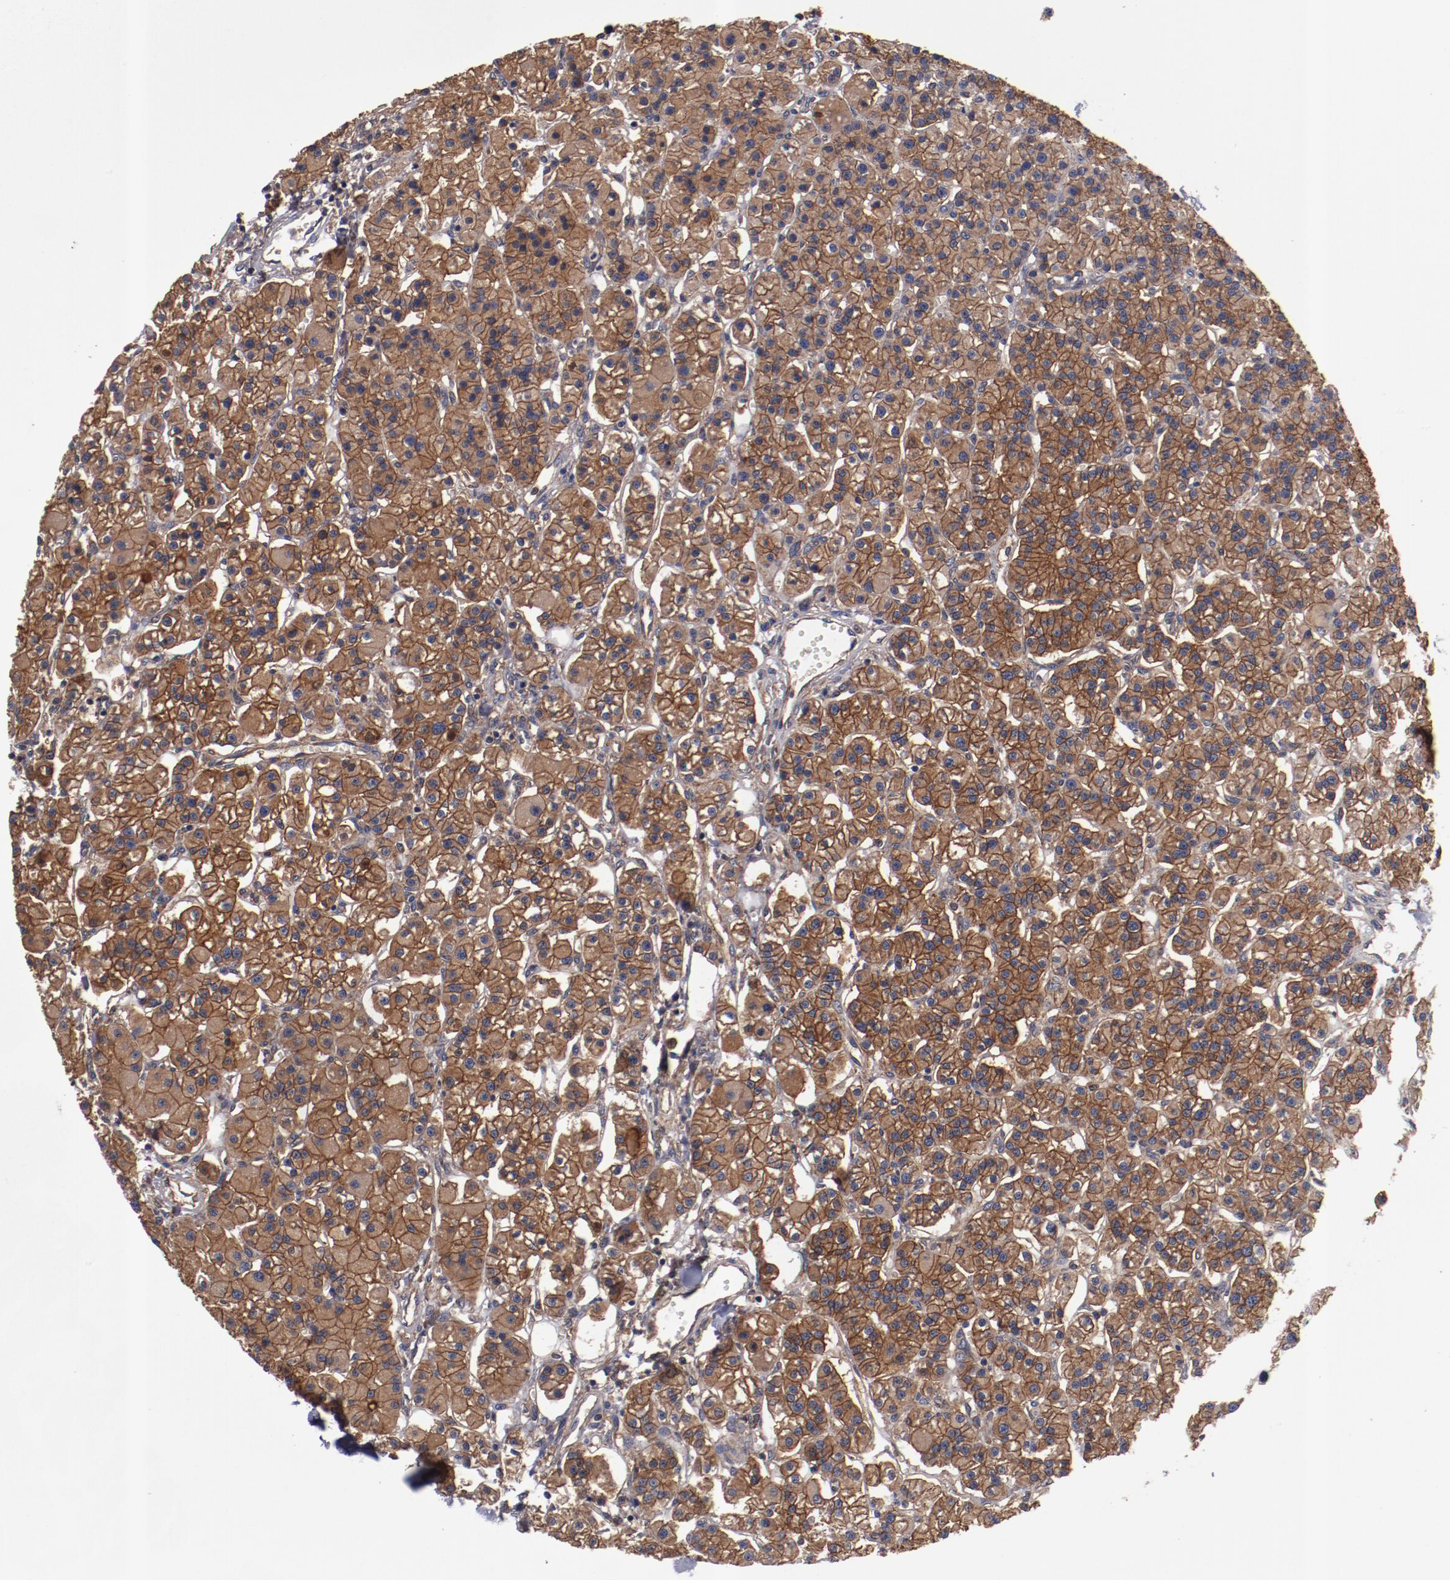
{"staining": {"intensity": "strong", "quantity": ">75%", "location": "cytoplasmic/membranous"}, "tissue": "parathyroid gland", "cell_type": "Glandular cells", "image_type": "normal", "snomed": [{"axis": "morphology", "description": "Normal tissue, NOS"}, {"axis": "topography", "description": "Parathyroid gland"}], "caption": "Parathyroid gland stained with DAB immunohistochemistry demonstrates high levels of strong cytoplasmic/membranous positivity in approximately >75% of glandular cells.", "gene": "DNAAF2", "patient": {"sex": "female", "age": 58}}